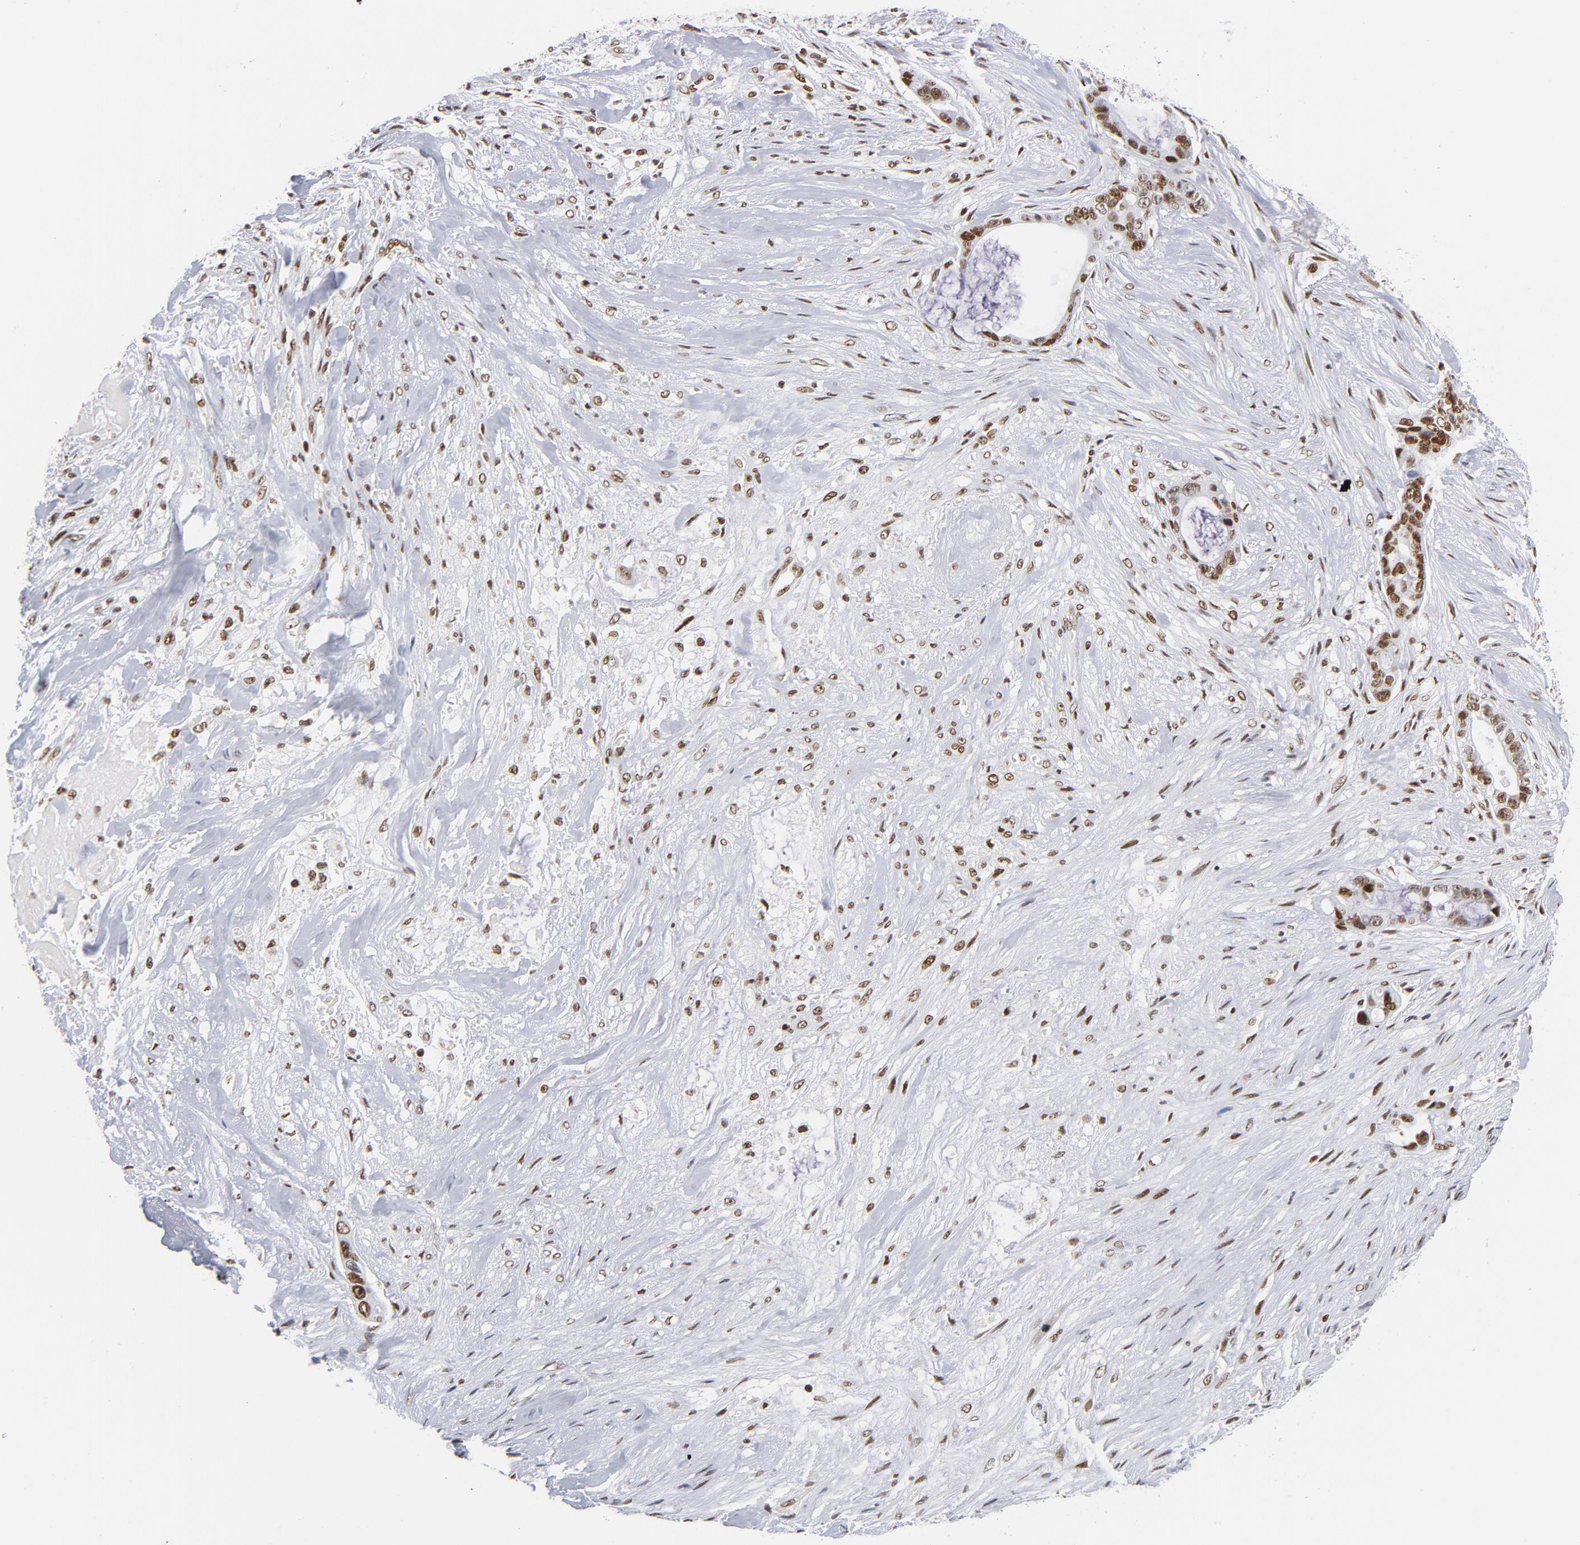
{"staining": {"intensity": "strong", "quantity": ">75%", "location": "nuclear"}, "tissue": "liver cancer", "cell_type": "Tumor cells", "image_type": "cancer", "snomed": [{"axis": "morphology", "description": "Cholangiocarcinoma"}, {"axis": "topography", "description": "Liver"}], "caption": "DAB (3,3'-diaminobenzidine) immunohistochemical staining of liver cancer displays strong nuclear protein staining in about >75% of tumor cells.", "gene": "TOP2B", "patient": {"sex": "female", "age": 55}}